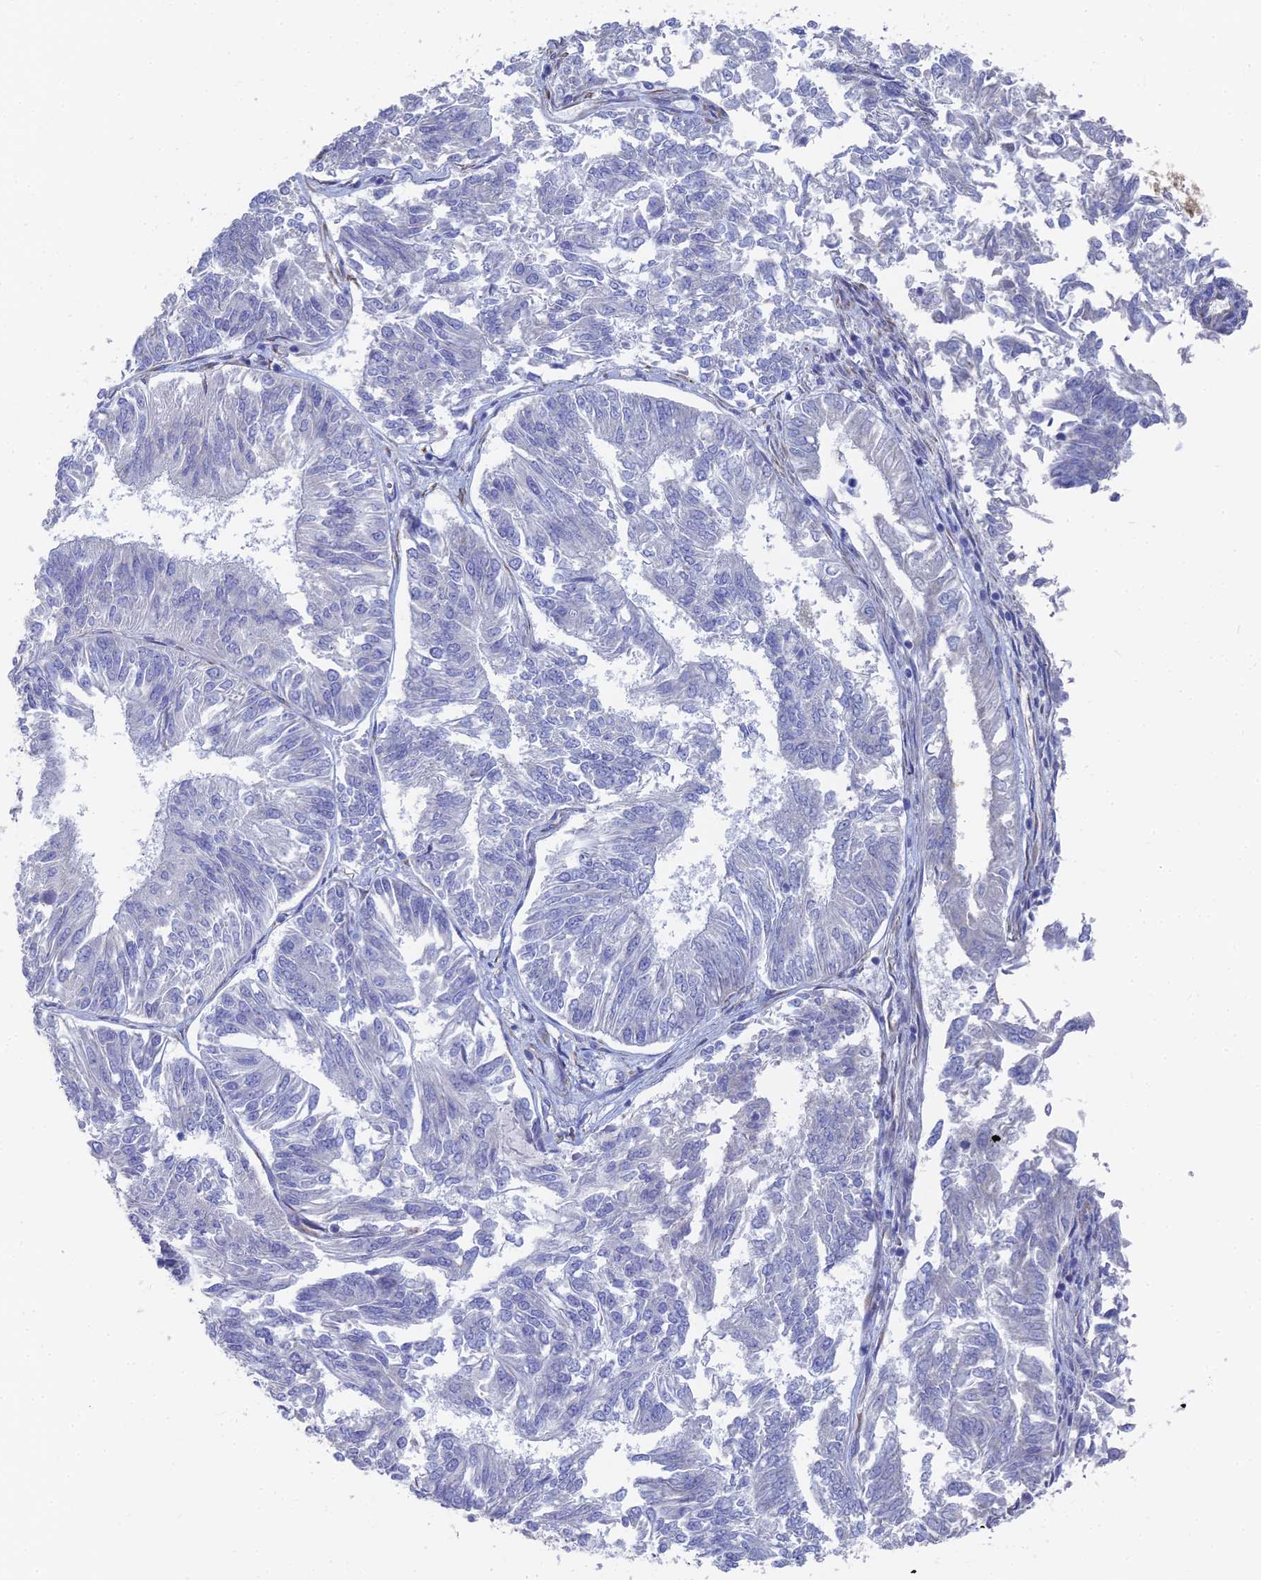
{"staining": {"intensity": "negative", "quantity": "none", "location": "none"}, "tissue": "endometrial cancer", "cell_type": "Tumor cells", "image_type": "cancer", "snomed": [{"axis": "morphology", "description": "Adenocarcinoma, NOS"}, {"axis": "topography", "description": "Endometrium"}], "caption": "A high-resolution micrograph shows immunohistochemistry (IHC) staining of endometrial cancer (adenocarcinoma), which shows no significant positivity in tumor cells.", "gene": "TNNT3", "patient": {"sex": "female", "age": 58}}